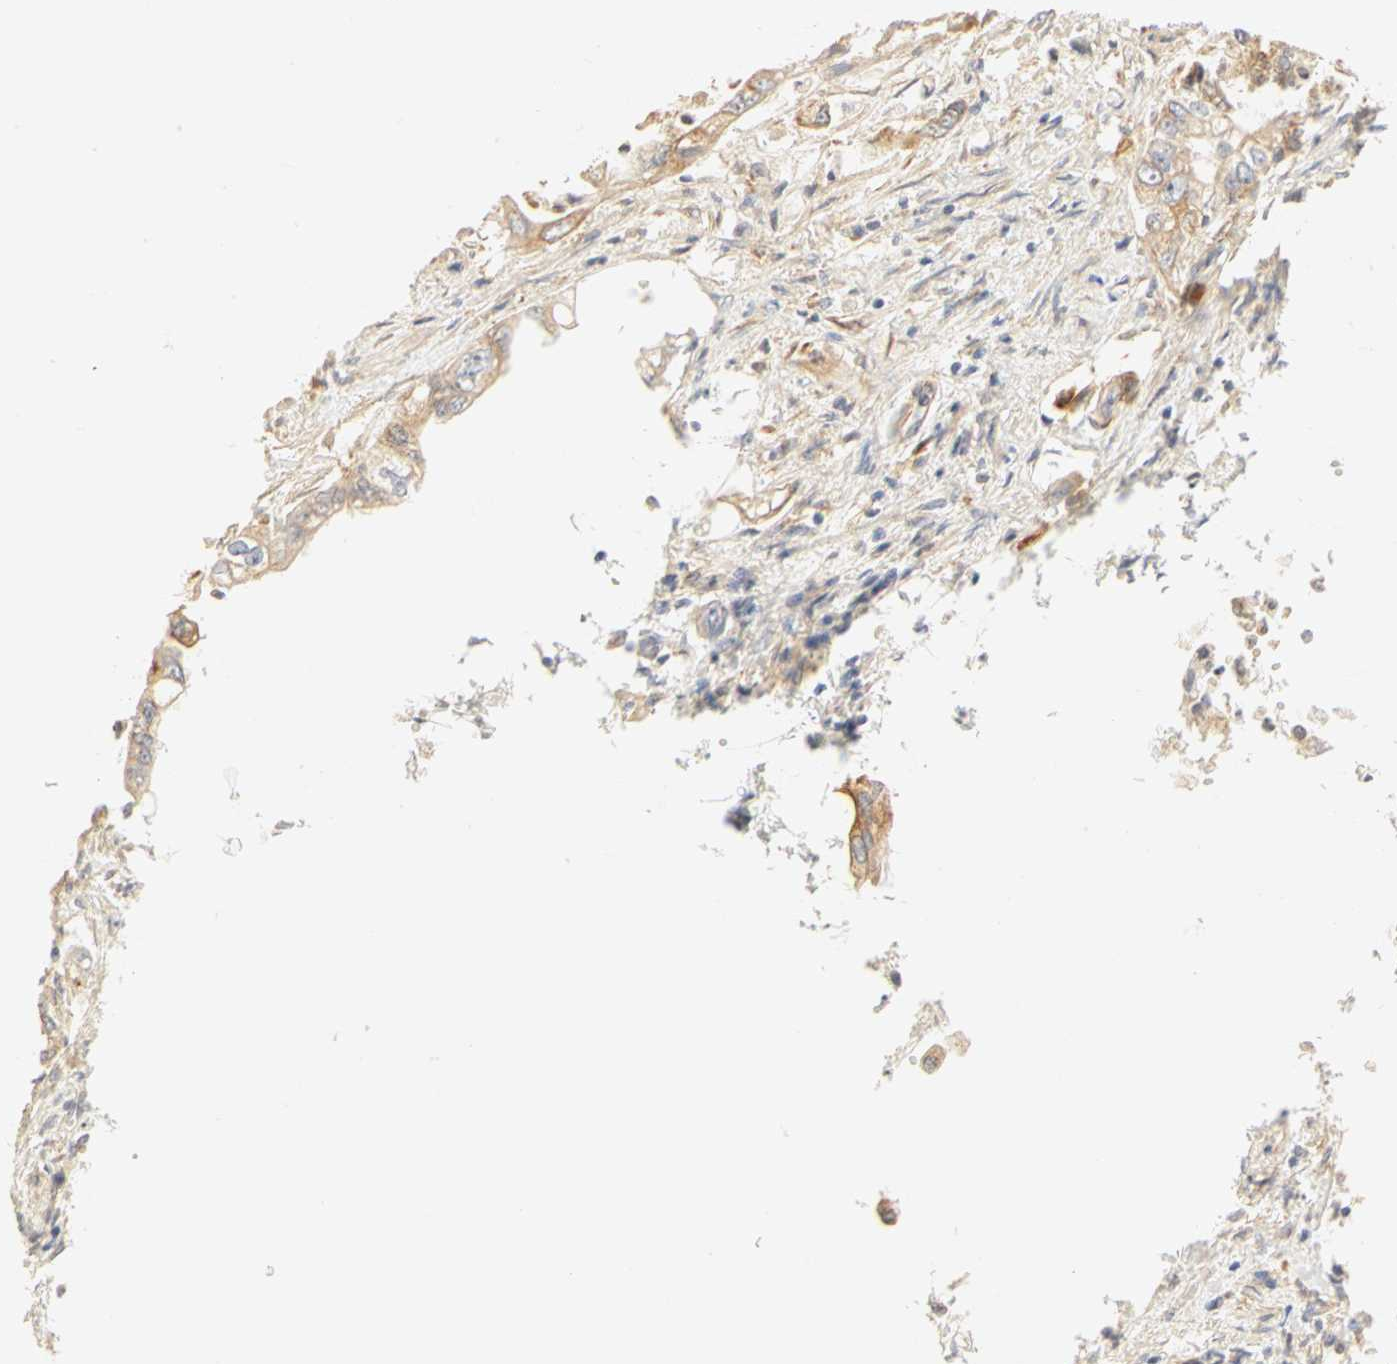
{"staining": {"intensity": "weak", "quantity": ">75%", "location": "cytoplasmic/membranous"}, "tissue": "pancreatic cancer", "cell_type": "Tumor cells", "image_type": "cancer", "snomed": [{"axis": "morphology", "description": "Normal tissue, NOS"}, {"axis": "topography", "description": "Pancreas"}], "caption": "A histopathology image of pancreatic cancer stained for a protein shows weak cytoplasmic/membranous brown staining in tumor cells. Ihc stains the protein of interest in brown and the nuclei are stained blue.", "gene": "GNRH2", "patient": {"sex": "male", "age": 42}}